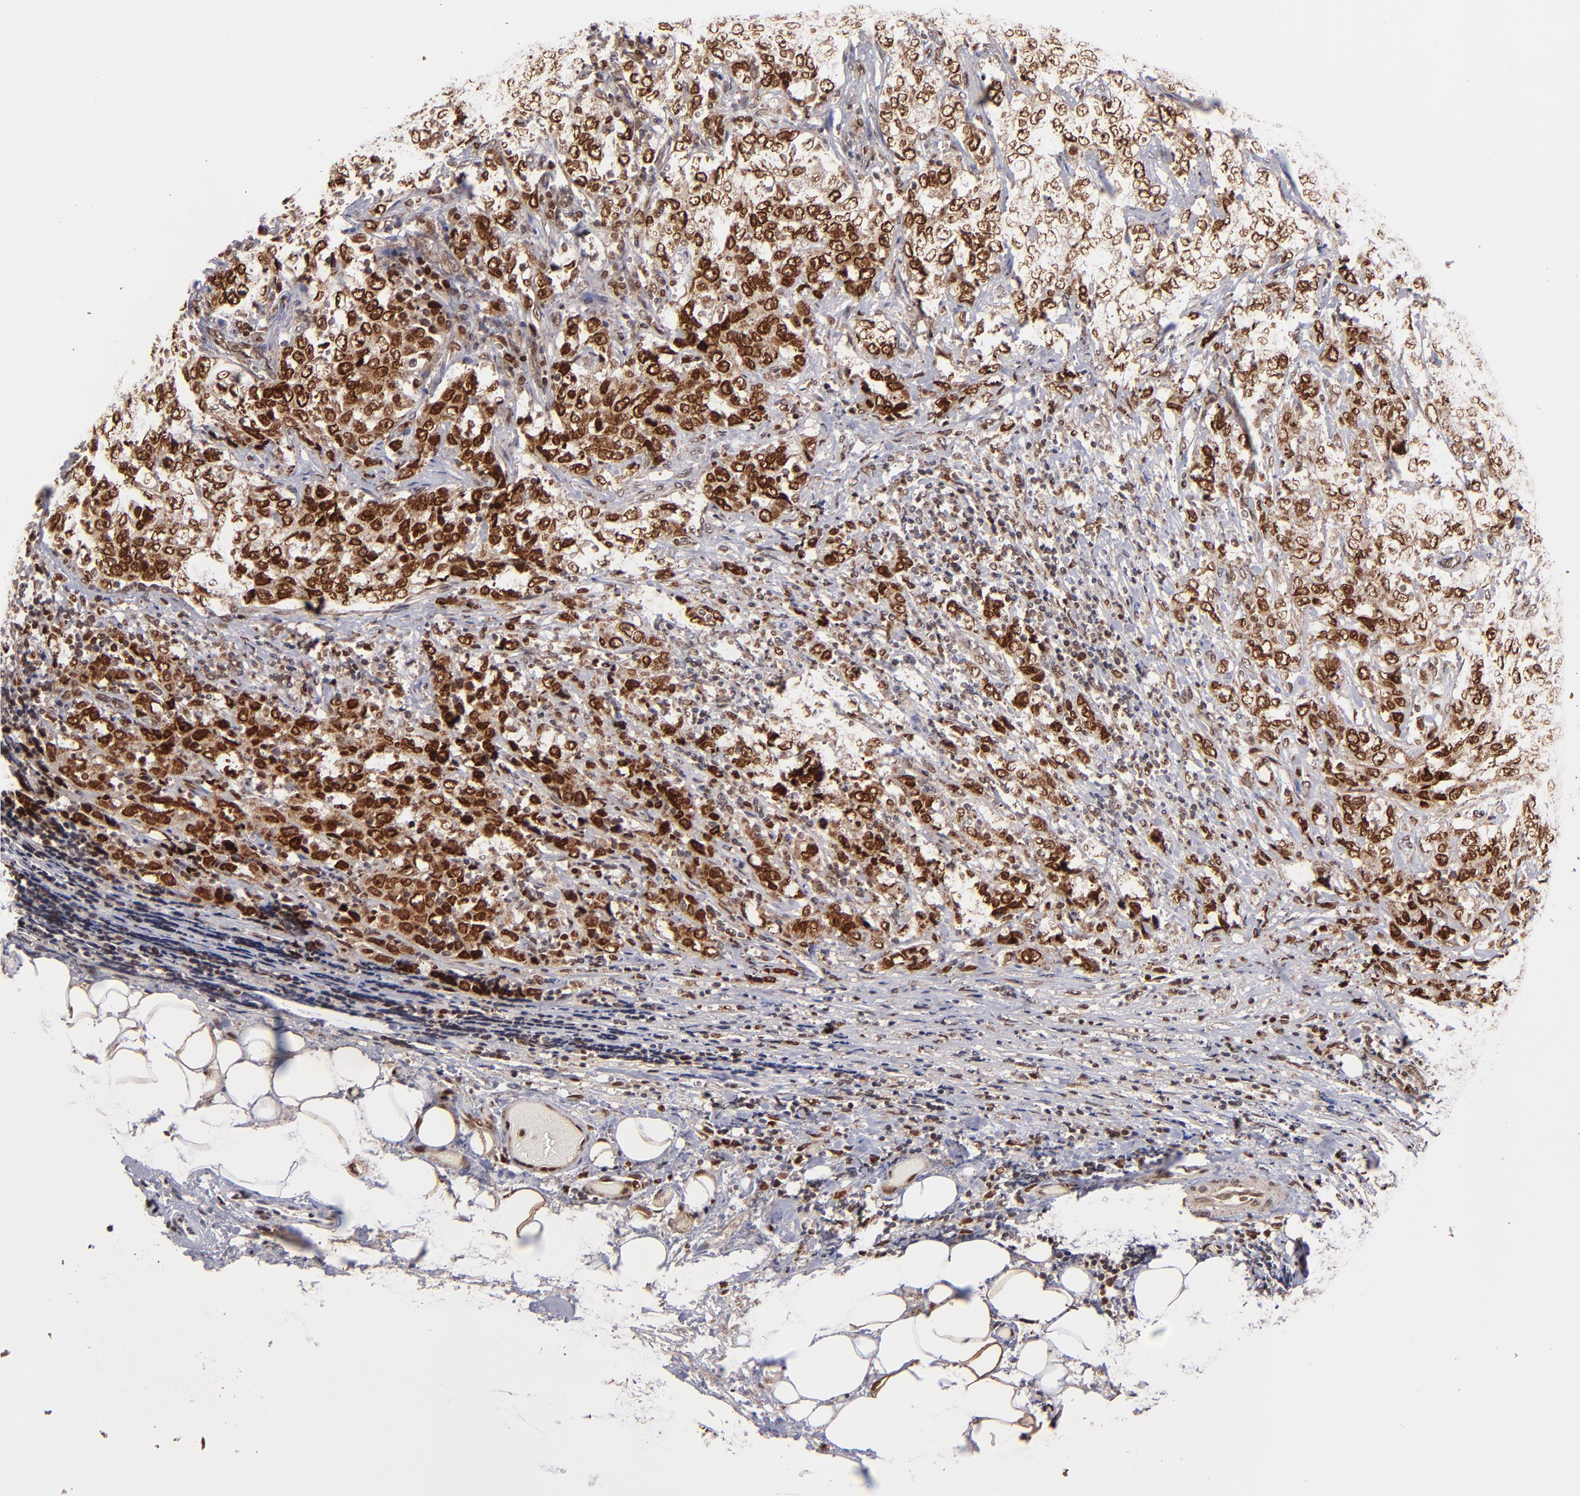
{"staining": {"intensity": "strong", "quantity": ">75%", "location": "cytoplasmic/membranous,nuclear"}, "tissue": "stomach cancer", "cell_type": "Tumor cells", "image_type": "cancer", "snomed": [{"axis": "morphology", "description": "Adenocarcinoma, NOS"}, {"axis": "topography", "description": "Stomach"}], "caption": "Immunohistochemical staining of stomach cancer (adenocarcinoma) exhibits high levels of strong cytoplasmic/membranous and nuclear protein positivity in about >75% of tumor cells.", "gene": "TOP1MT", "patient": {"sex": "male", "age": 48}}